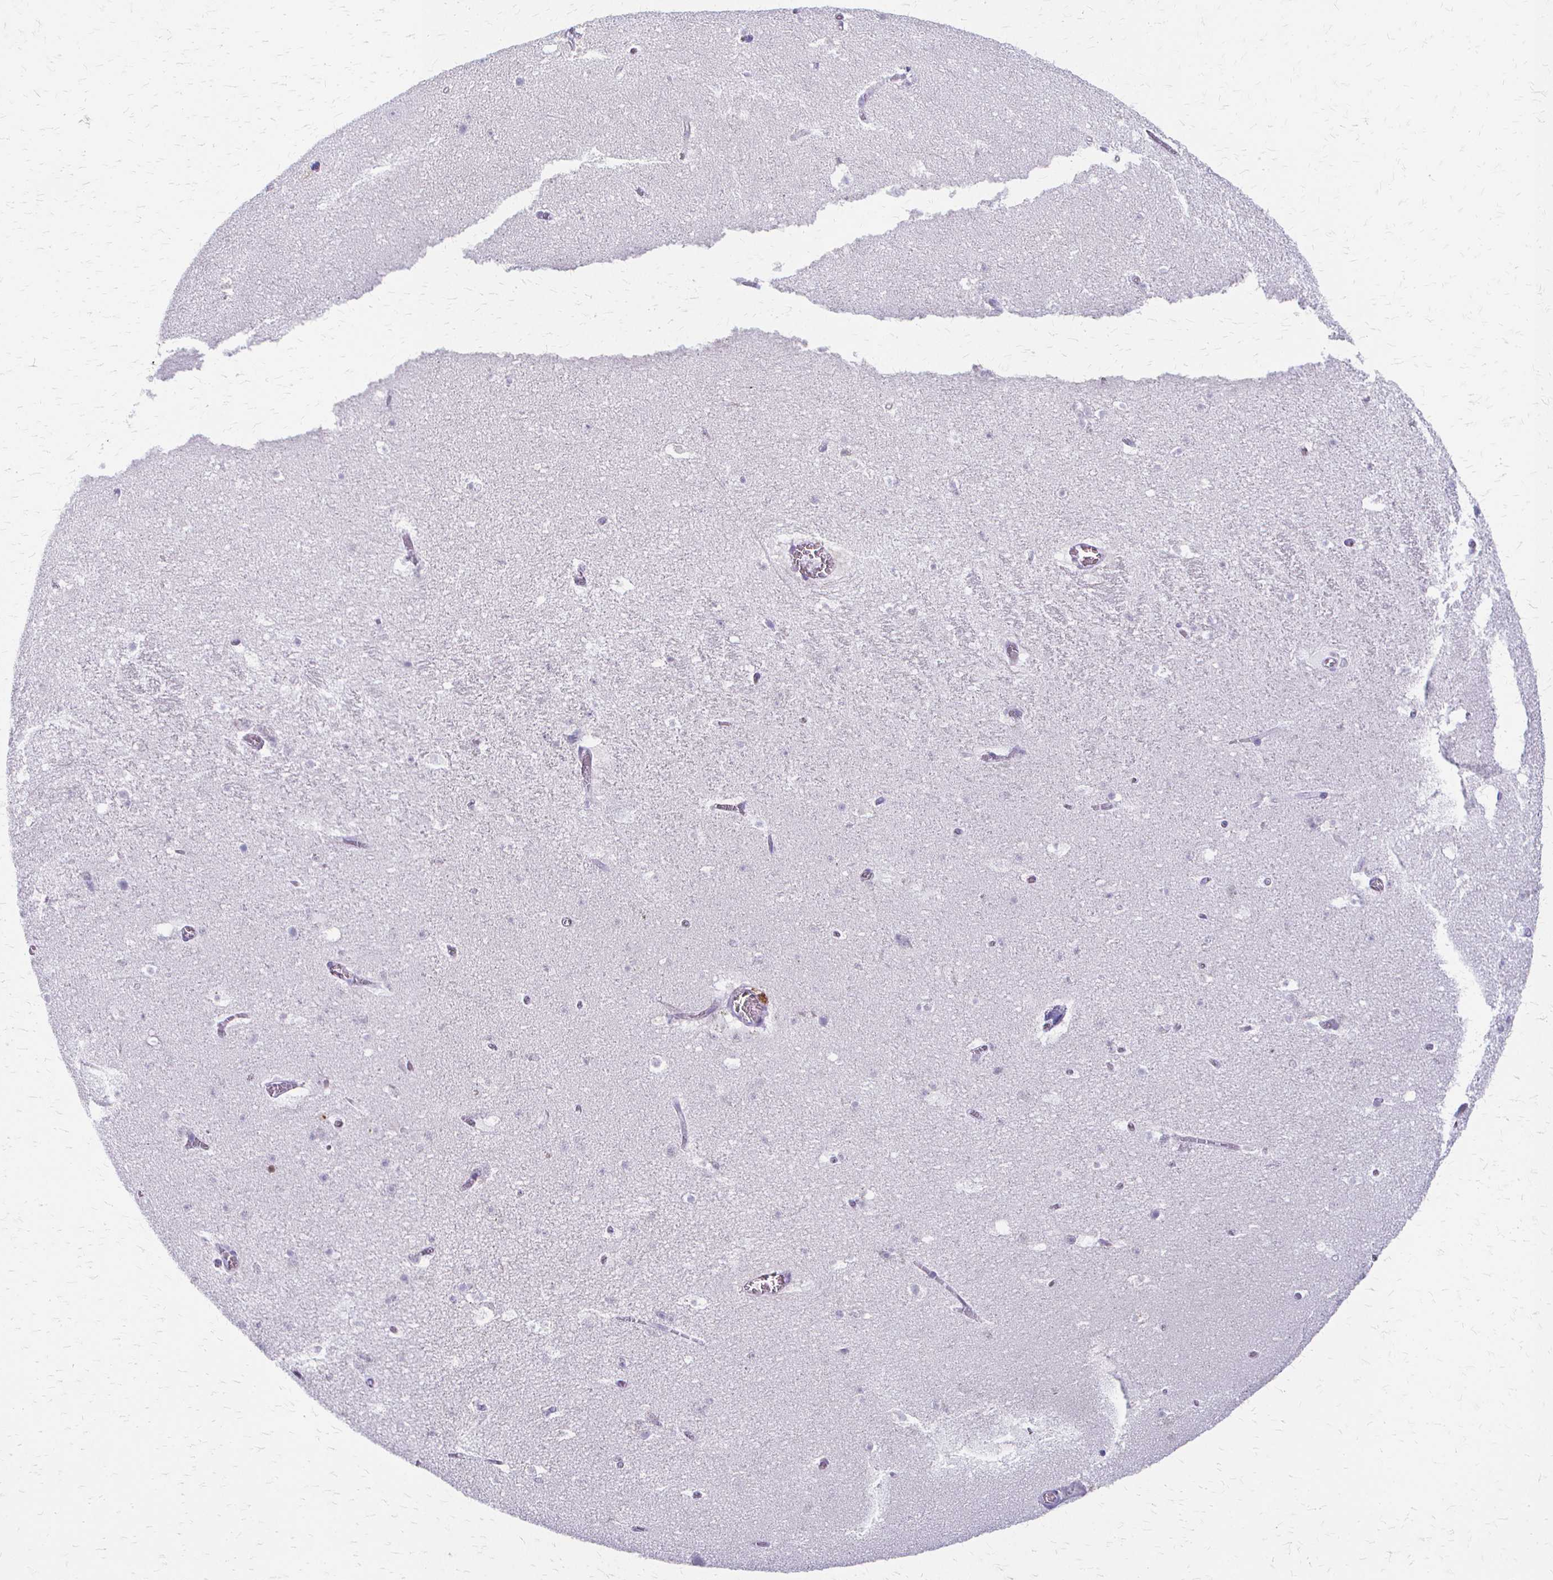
{"staining": {"intensity": "negative", "quantity": "none", "location": "none"}, "tissue": "hippocampus", "cell_type": "Glial cells", "image_type": "normal", "snomed": [{"axis": "morphology", "description": "Normal tissue, NOS"}, {"axis": "topography", "description": "Hippocampus"}], "caption": "Protein analysis of normal hippocampus displays no significant staining in glial cells. (DAB (3,3'-diaminobenzidine) immunohistochemistry (IHC), high magnification).", "gene": "ACP5", "patient": {"sex": "female", "age": 42}}